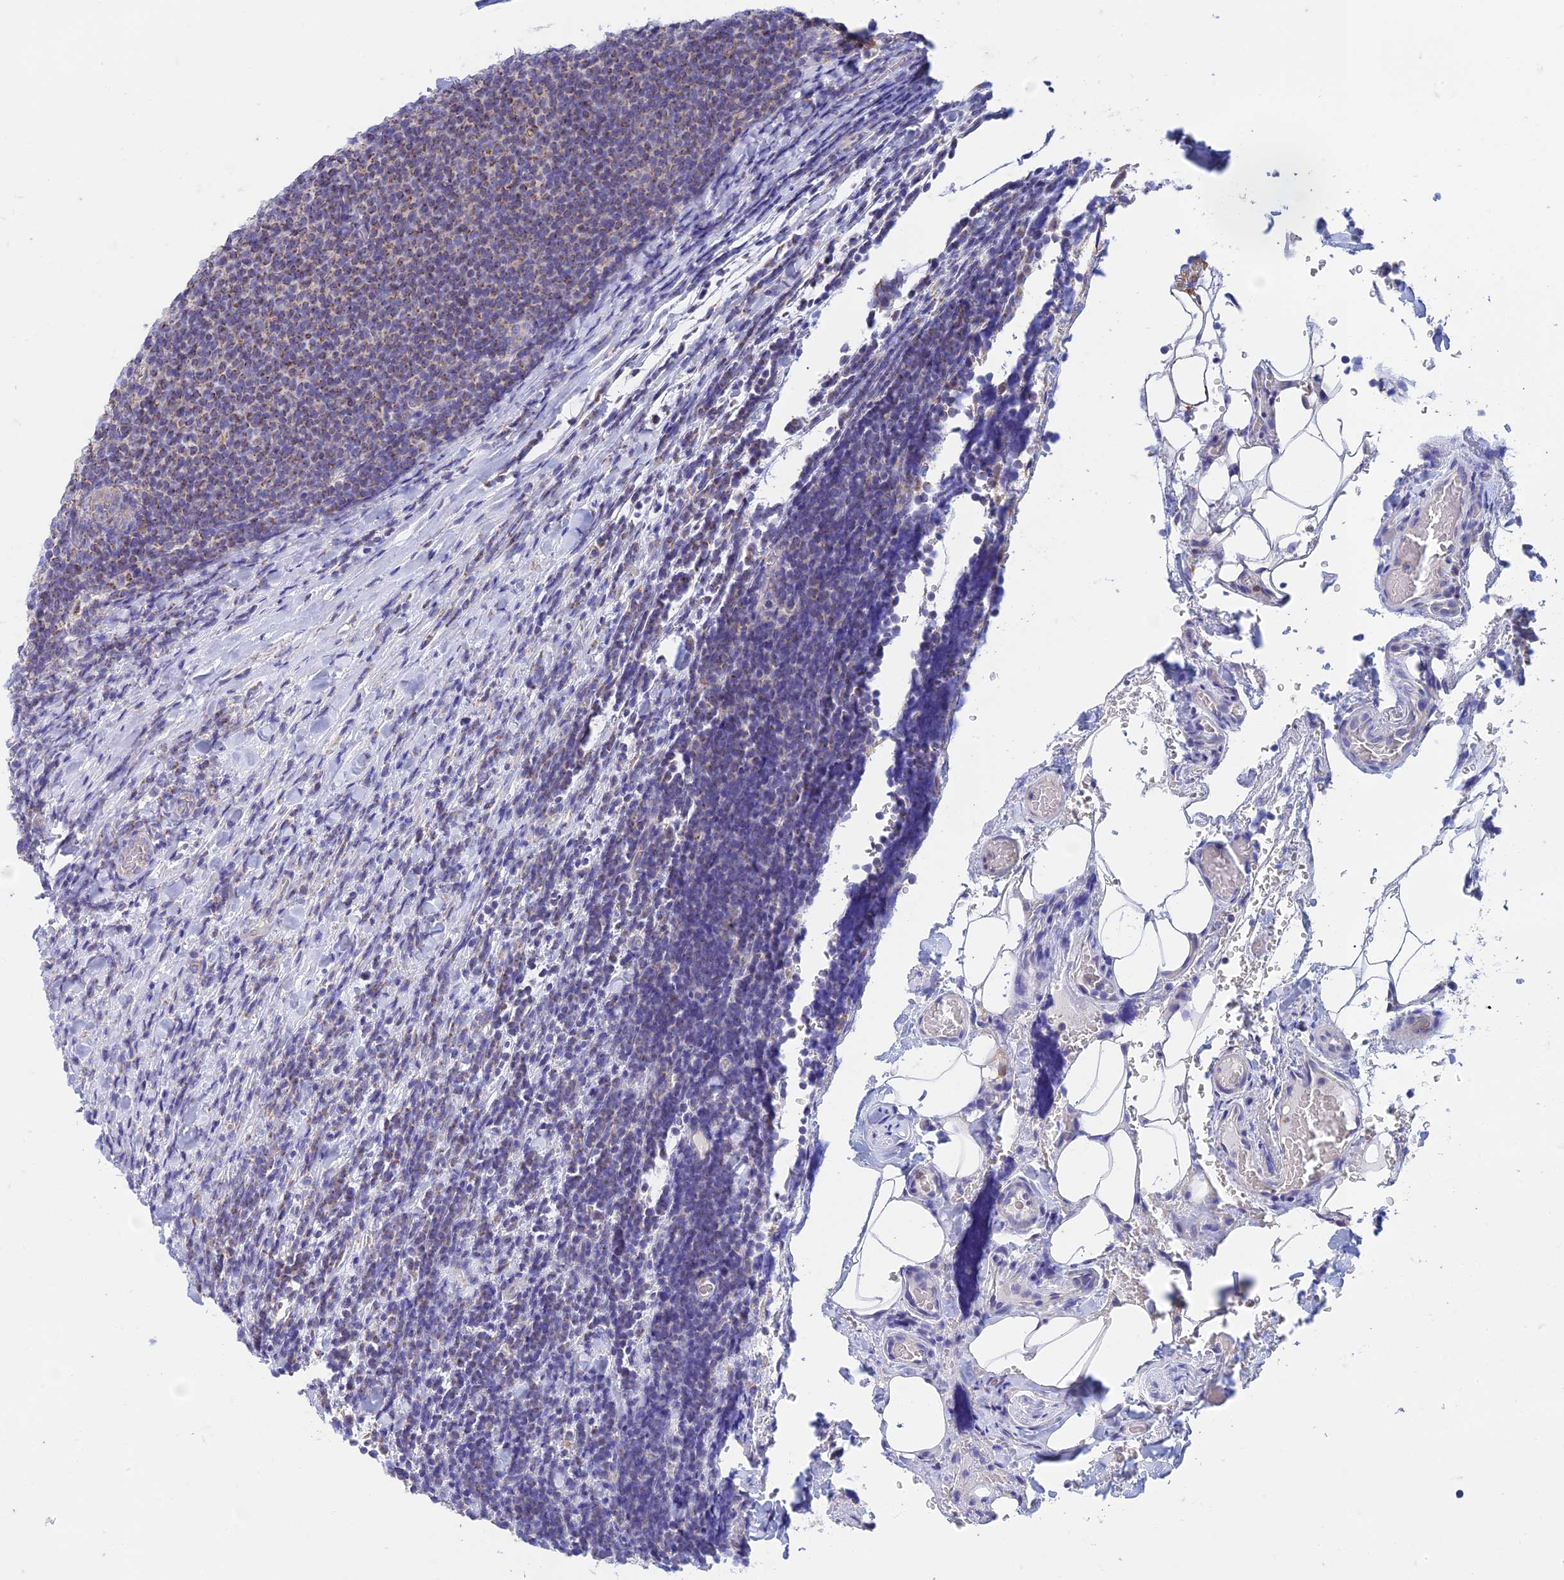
{"staining": {"intensity": "weak", "quantity": "<25%", "location": "cytoplasmic/membranous"}, "tissue": "lymphoma", "cell_type": "Tumor cells", "image_type": "cancer", "snomed": [{"axis": "morphology", "description": "Malignant lymphoma, non-Hodgkin's type, Low grade"}, {"axis": "topography", "description": "Lymph node"}], "caption": "Malignant lymphoma, non-Hodgkin's type (low-grade) stained for a protein using immunohistochemistry displays no positivity tumor cells.", "gene": "ZNF181", "patient": {"sex": "male", "age": 66}}